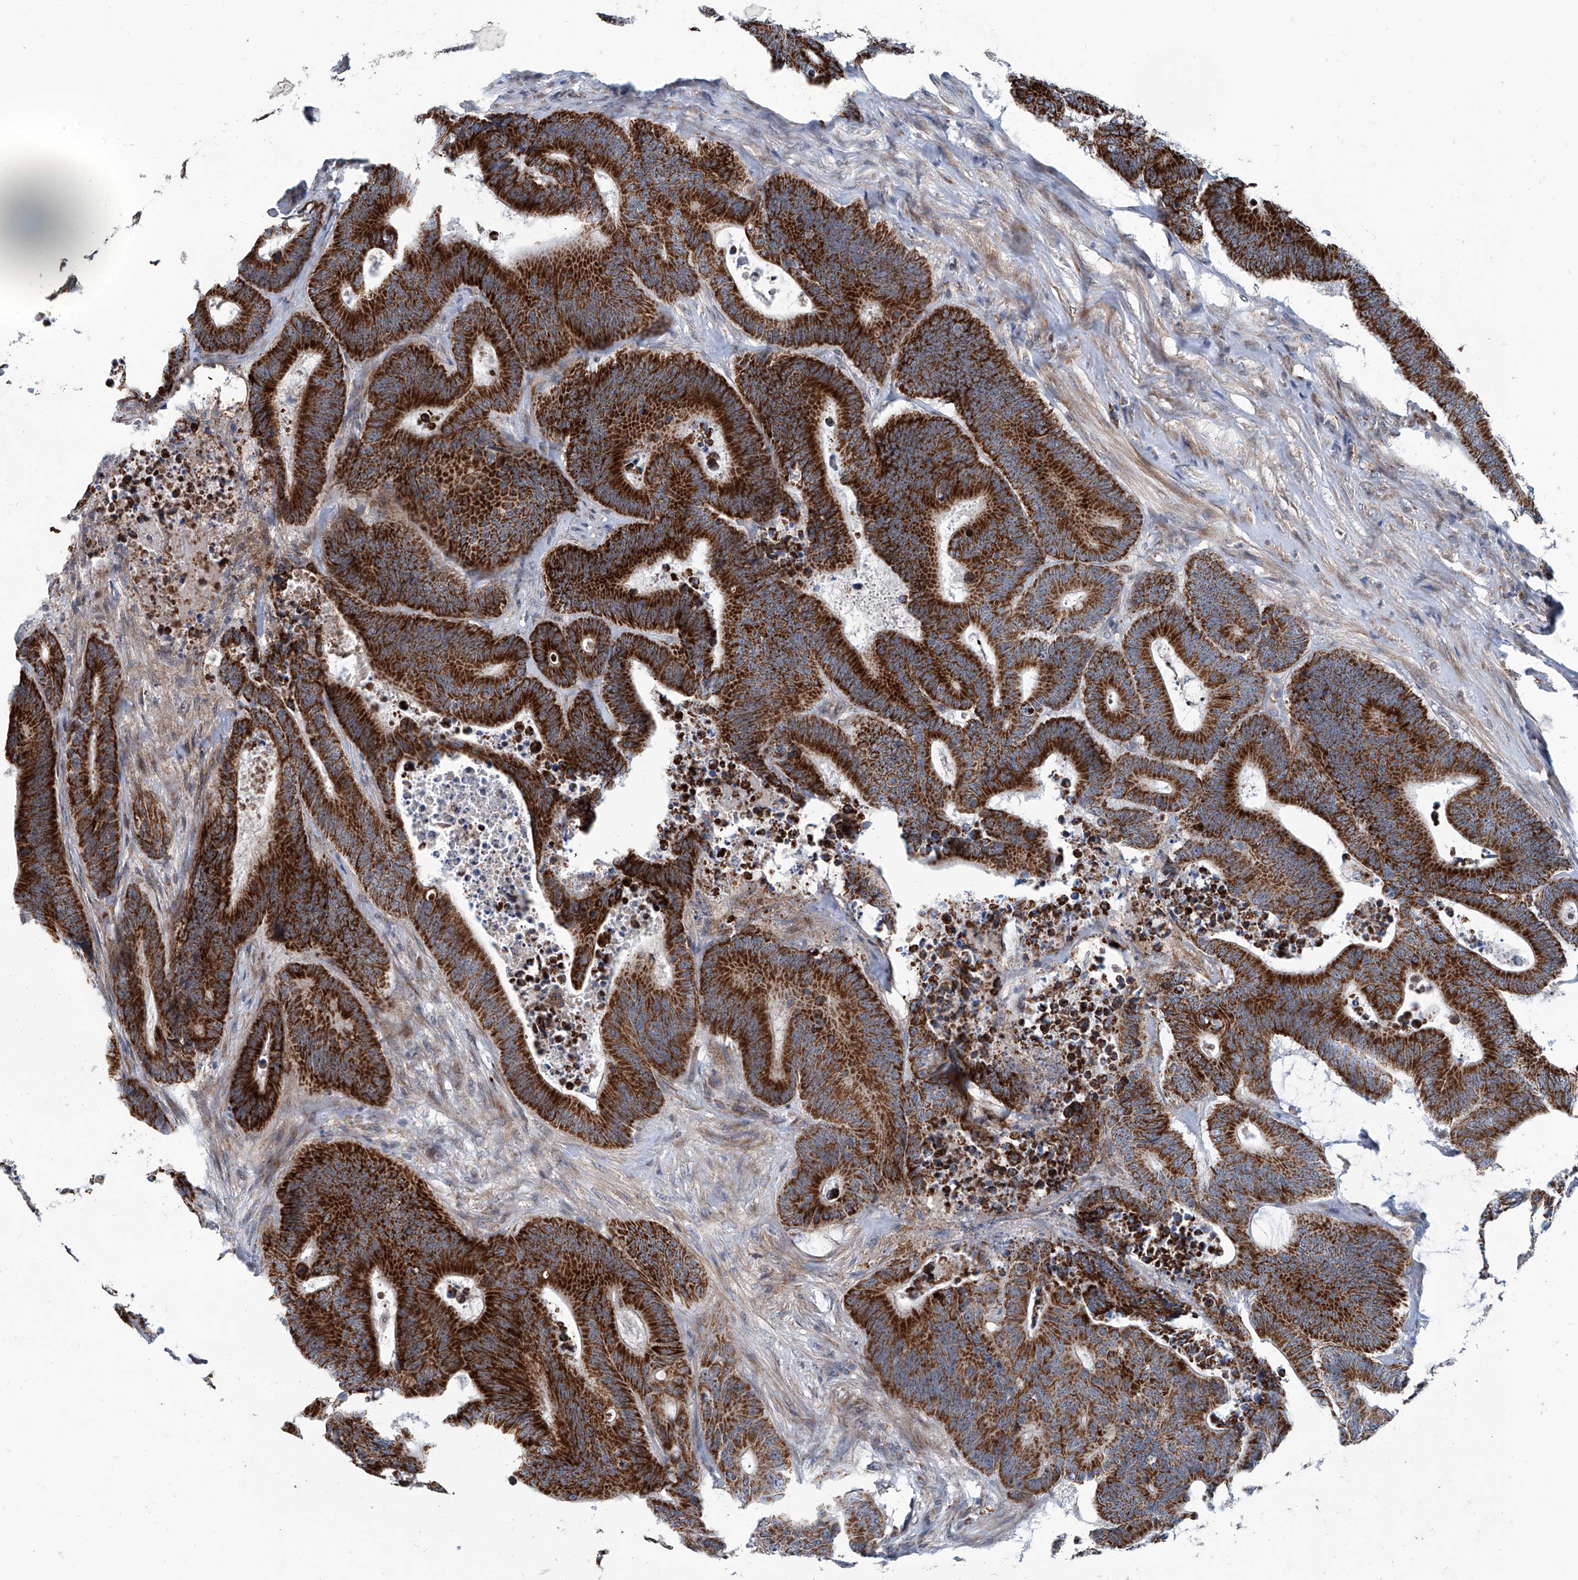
{"staining": {"intensity": "strong", "quantity": ">75%", "location": "cytoplasmic/membranous"}, "tissue": "colorectal cancer", "cell_type": "Tumor cells", "image_type": "cancer", "snomed": [{"axis": "morphology", "description": "Adenocarcinoma, NOS"}, {"axis": "topography", "description": "Colon"}], "caption": "Strong cytoplasmic/membranous positivity for a protein is appreciated in approximately >75% of tumor cells of adenocarcinoma (colorectal) using IHC.", "gene": "USP48", "patient": {"sex": "male", "age": 83}}